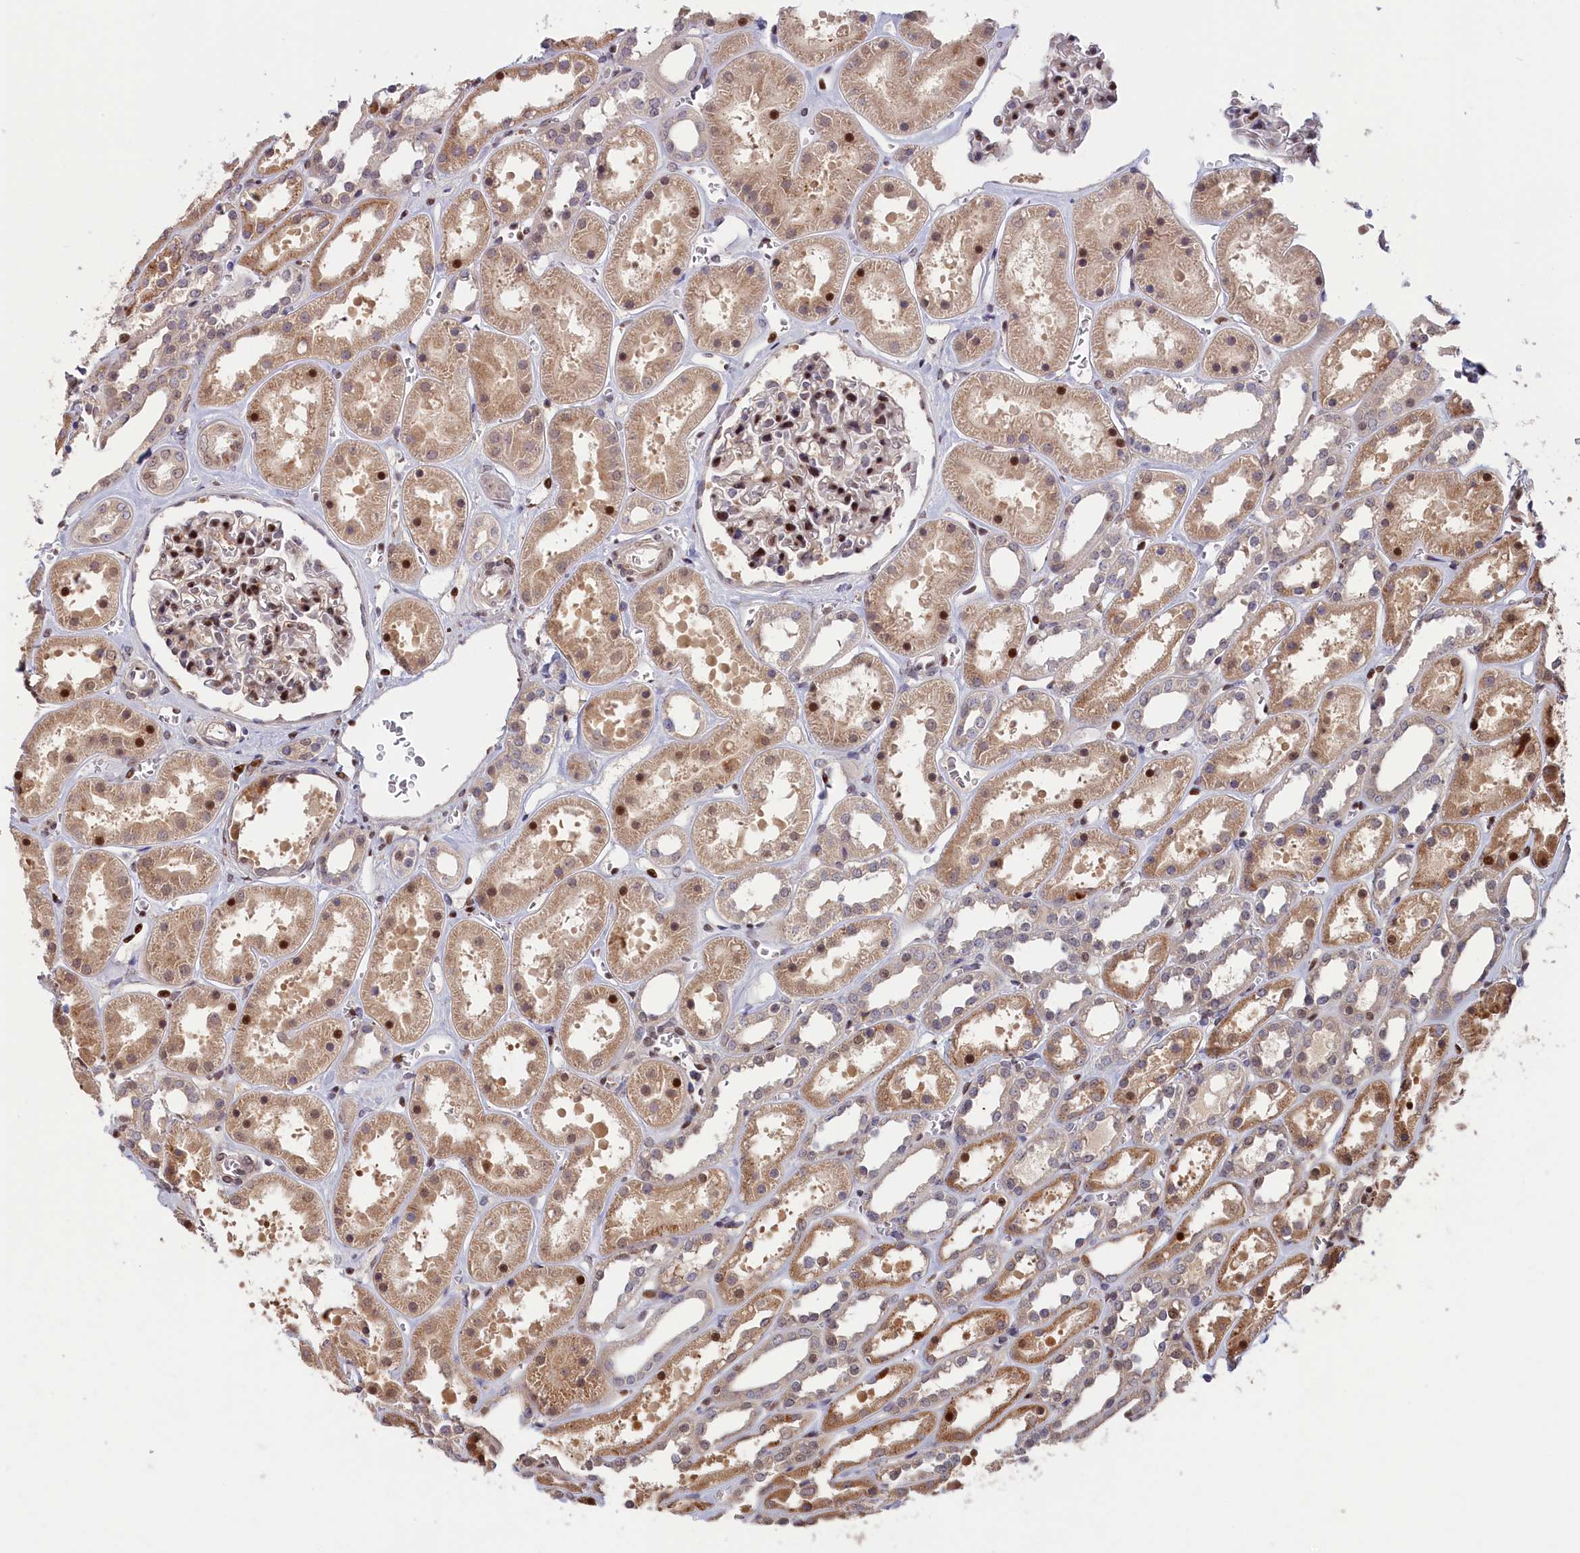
{"staining": {"intensity": "moderate", "quantity": "25%-75%", "location": "nuclear"}, "tissue": "kidney", "cell_type": "Cells in glomeruli", "image_type": "normal", "snomed": [{"axis": "morphology", "description": "Normal tissue, NOS"}, {"axis": "topography", "description": "Kidney"}], "caption": "Immunohistochemistry (IHC) (DAB) staining of unremarkable human kidney reveals moderate nuclear protein expression in about 25%-75% of cells in glomeruli. Using DAB (3,3'-diaminobenzidine) (brown) and hematoxylin (blue) stains, captured at high magnification using brightfield microscopy.", "gene": "CHST12", "patient": {"sex": "female", "age": 41}}